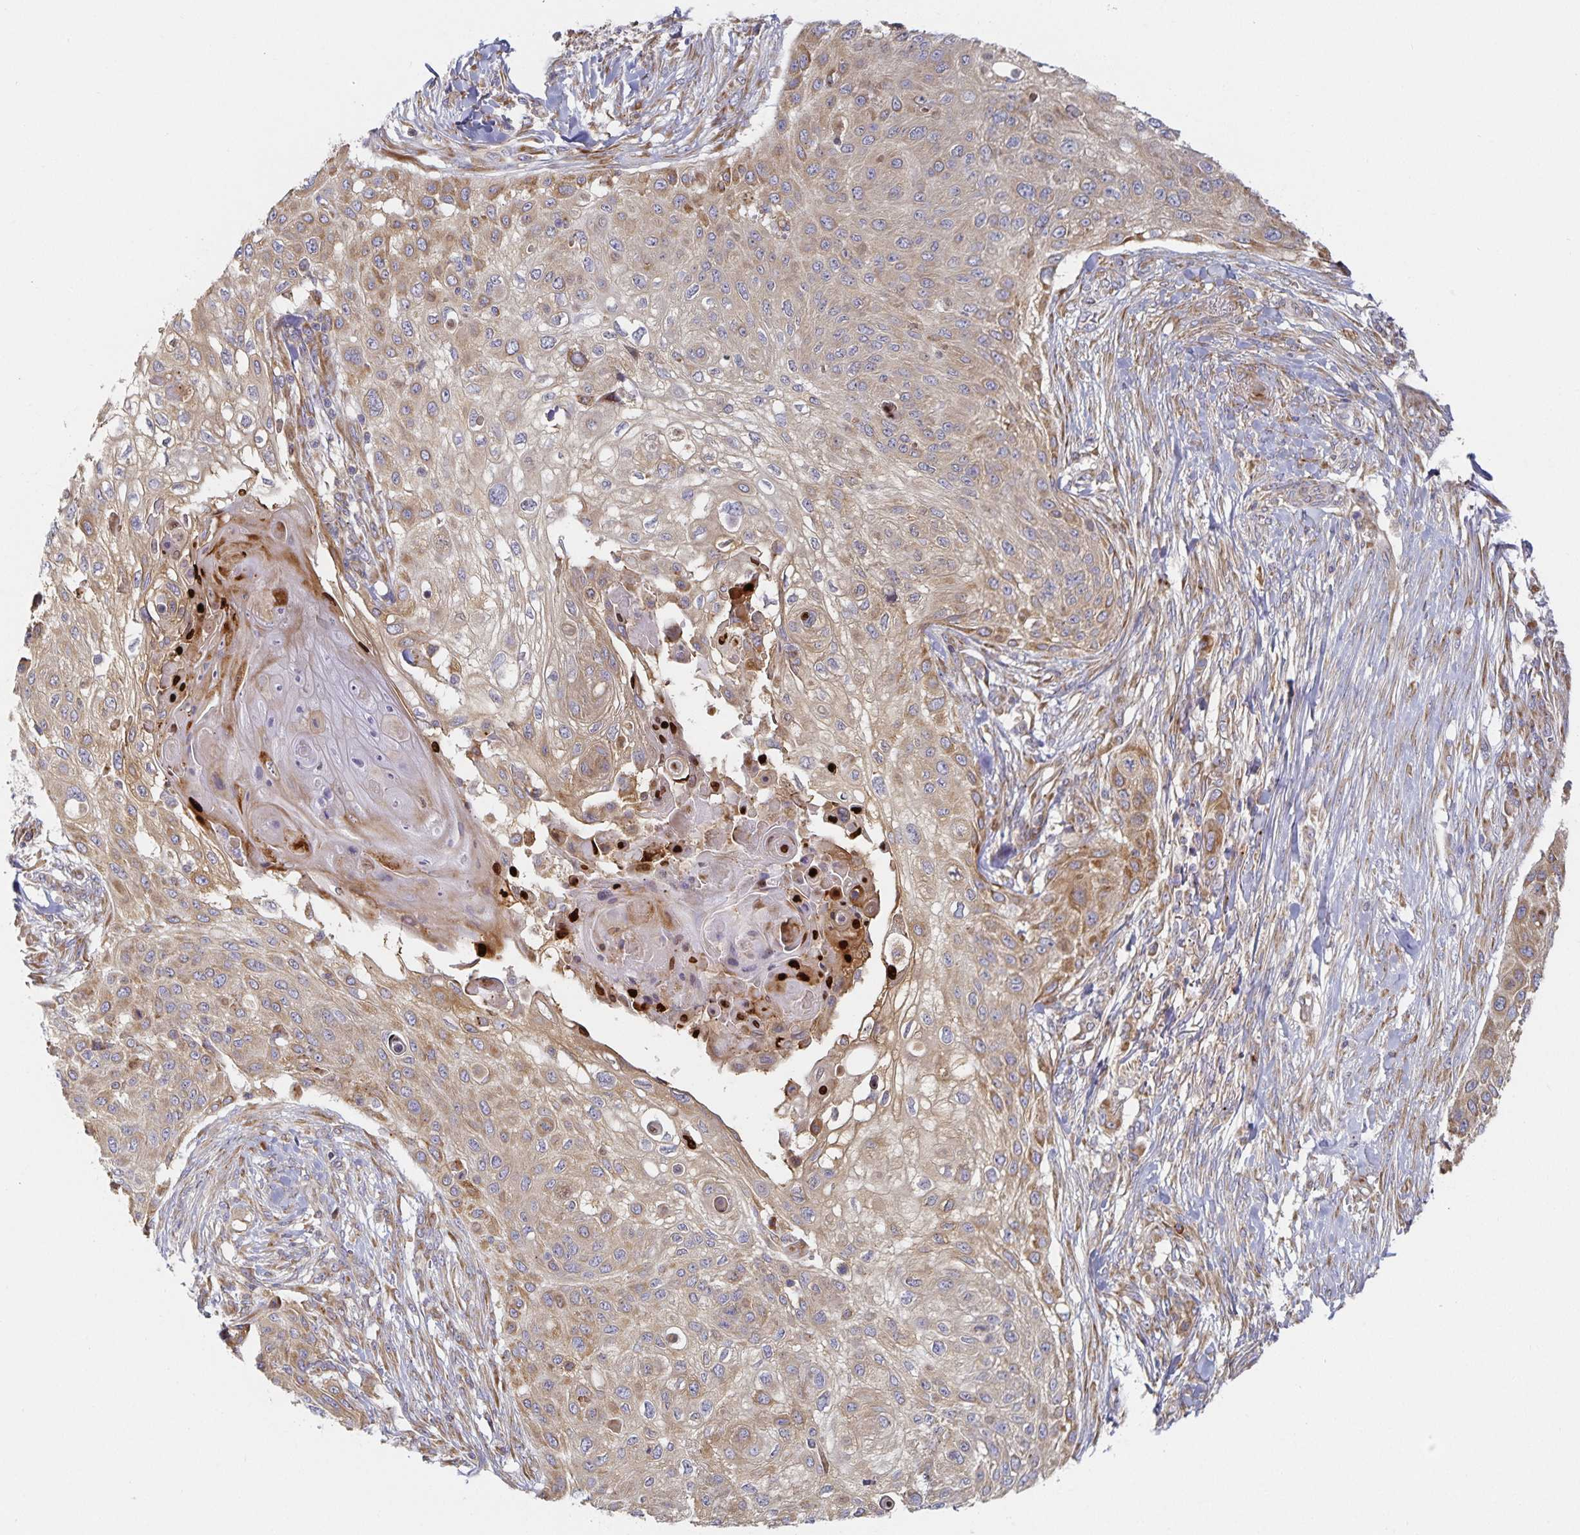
{"staining": {"intensity": "weak", "quantity": ">75%", "location": "cytoplasmic/membranous"}, "tissue": "skin cancer", "cell_type": "Tumor cells", "image_type": "cancer", "snomed": [{"axis": "morphology", "description": "Squamous cell carcinoma, NOS"}, {"axis": "topography", "description": "Skin"}], "caption": "Immunohistochemical staining of human skin cancer demonstrates low levels of weak cytoplasmic/membranous protein staining in about >75% of tumor cells. (brown staining indicates protein expression, while blue staining denotes nuclei).", "gene": "NOMO1", "patient": {"sex": "female", "age": 87}}